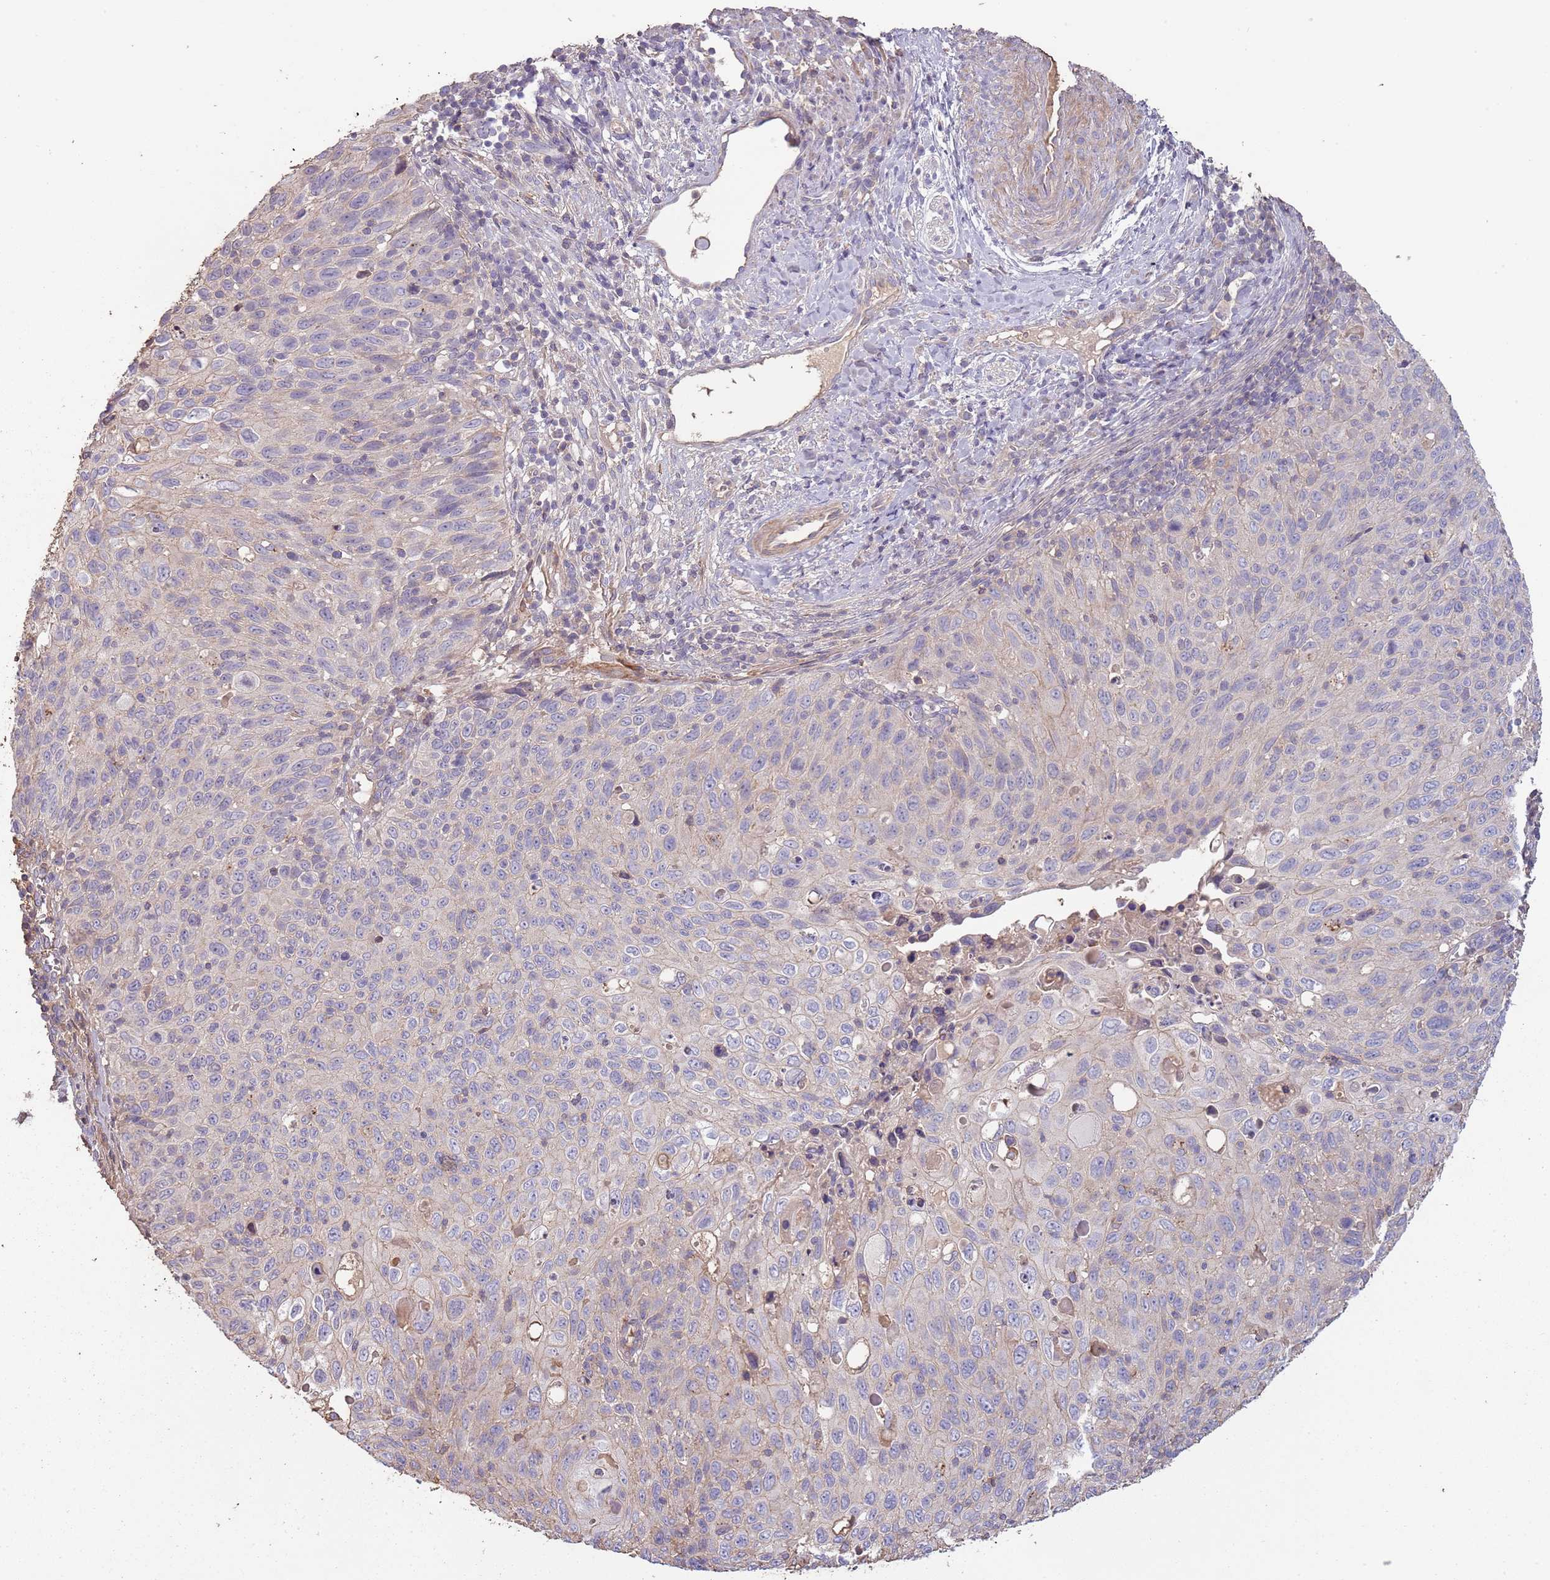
{"staining": {"intensity": "negative", "quantity": "none", "location": "none"}, "tissue": "cervical cancer", "cell_type": "Tumor cells", "image_type": "cancer", "snomed": [{"axis": "morphology", "description": "Squamous cell carcinoma, NOS"}, {"axis": "topography", "description": "Cervix"}], "caption": "Squamous cell carcinoma (cervical) was stained to show a protein in brown. There is no significant expression in tumor cells.", "gene": "FECH", "patient": {"sex": "female", "age": 70}}